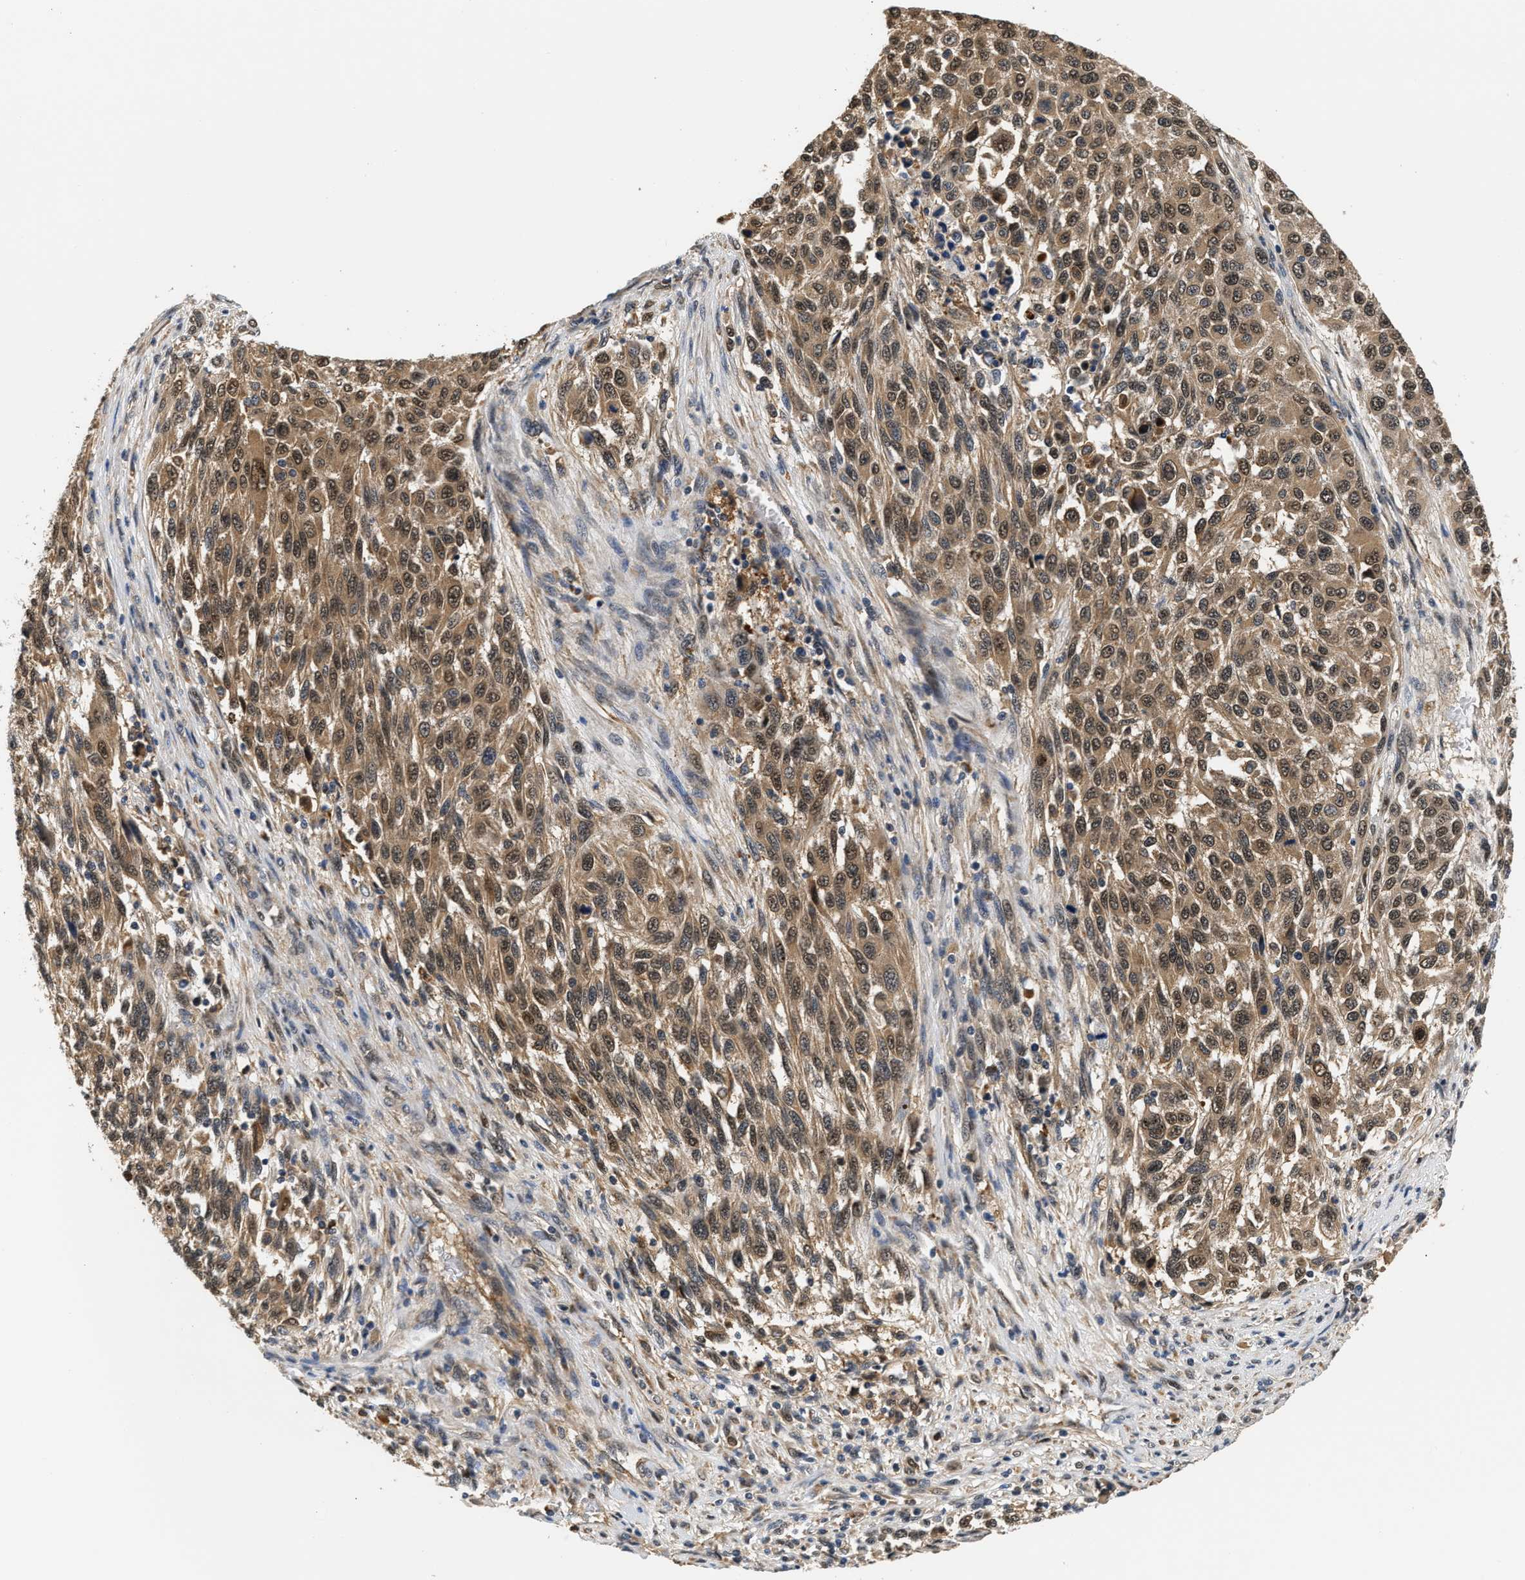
{"staining": {"intensity": "moderate", "quantity": ">75%", "location": "cytoplasmic/membranous,nuclear"}, "tissue": "melanoma", "cell_type": "Tumor cells", "image_type": "cancer", "snomed": [{"axis": "morphology", "description": "Malignant melanoma, Metastatic site"}, {"axis": "topography", "description": "Lymph node"}], "caption": "A high-resolution histopathology image shows immunohistochemistry staining of malignant melanoma (metastatic site), which demonstrates moderate cytoplasmic/membranous and nuclear positivity in about >75% of tumor cells.", "gene": "LARP6", "patient": {"sex": "male", "age": 61}}